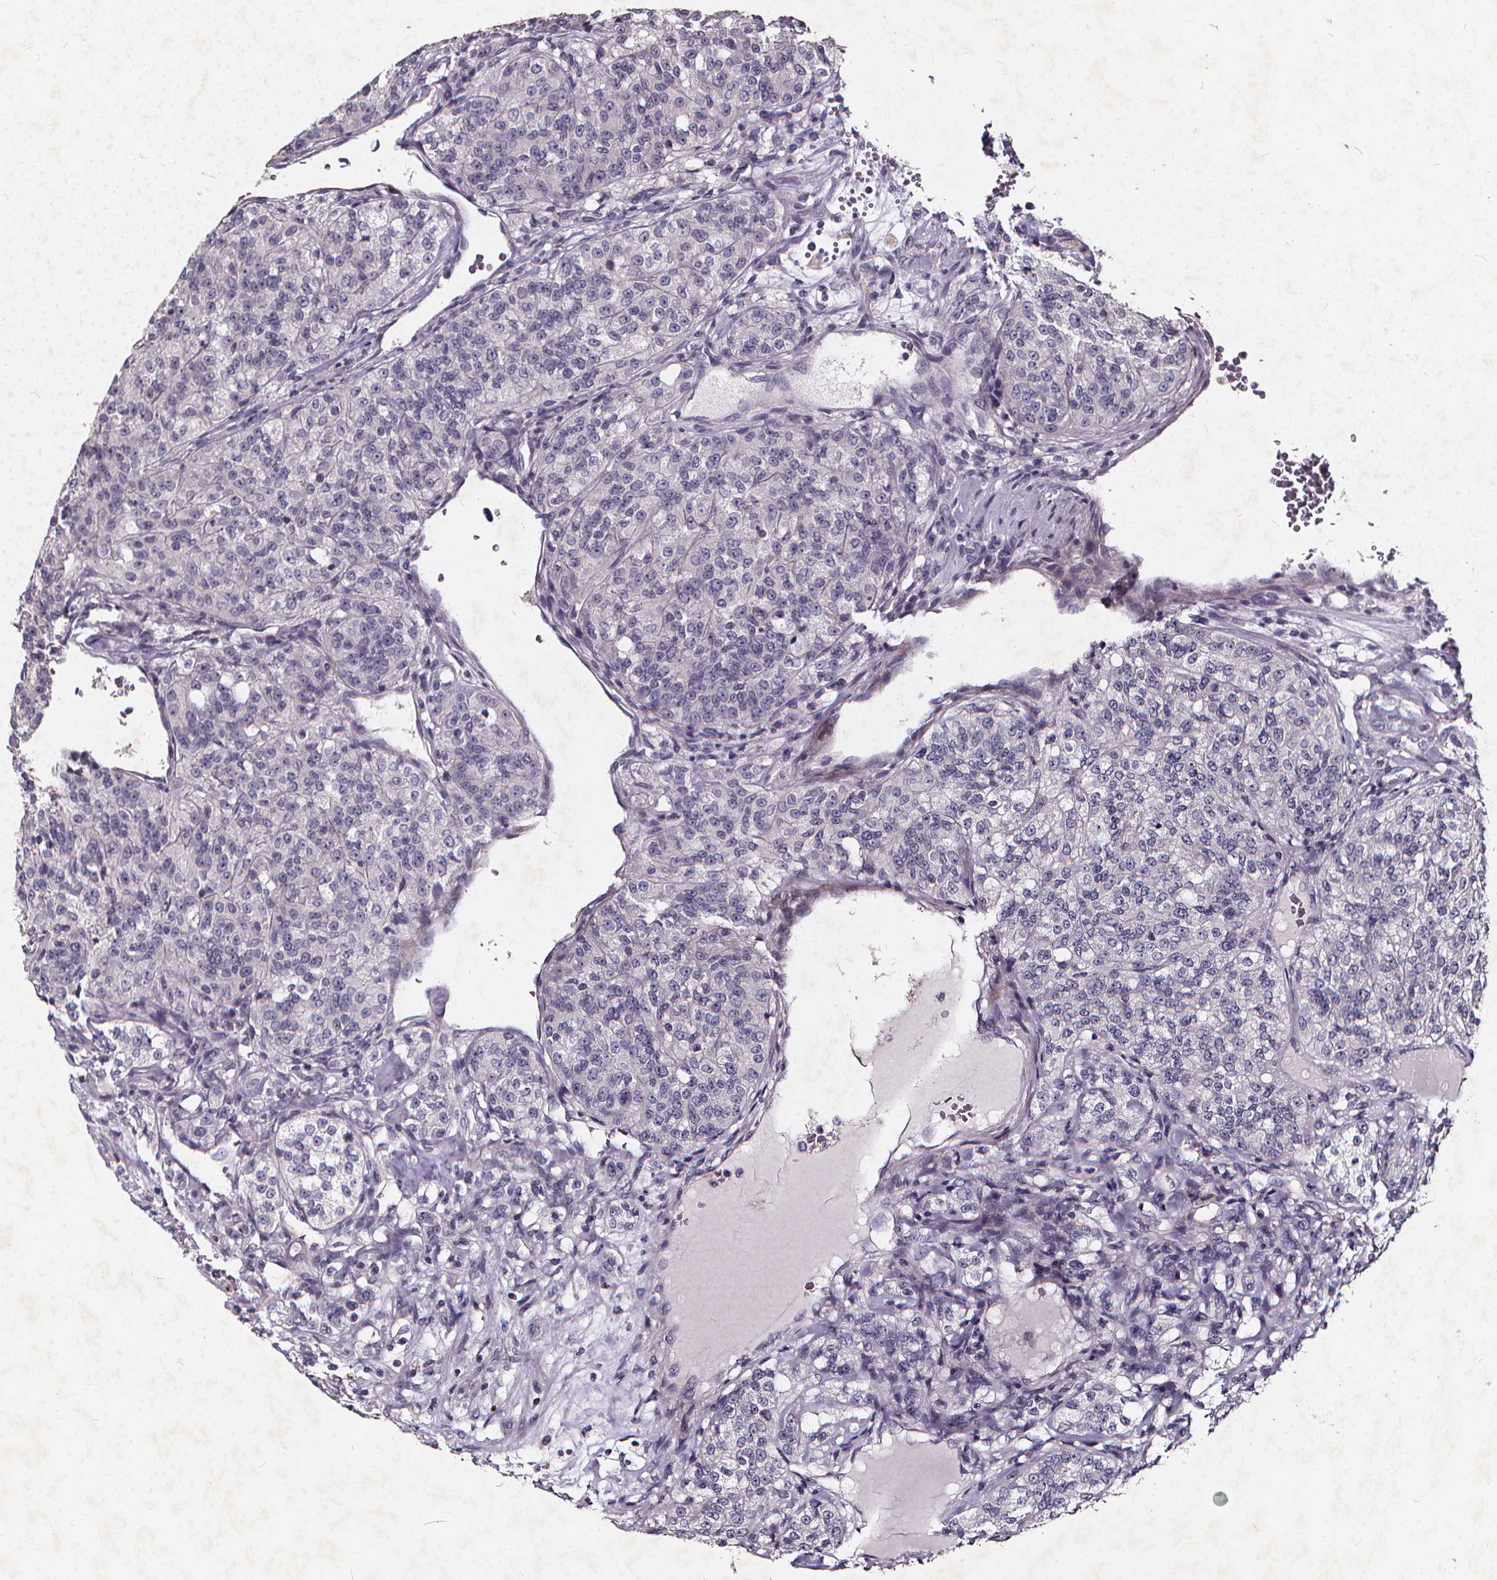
{"staining": {"intensity": "negative", "quantity": "none", "location": "none"}, "tissue": "renal cancer", "cell_type": "Tumor cells", "image_type": "cancer", "snomed": [{"axis": "morphology", "description": "Adenocarcinoma, NOS"}, {"axis": "topography", "description": "Kidney"}], "caption": "Protein analysis of renal cancer (adenocarcinoma) exhibits no significant staining in tumor cells.", "gene": "TSPAN14", "patient": {"sex": "female", "age": 63}}